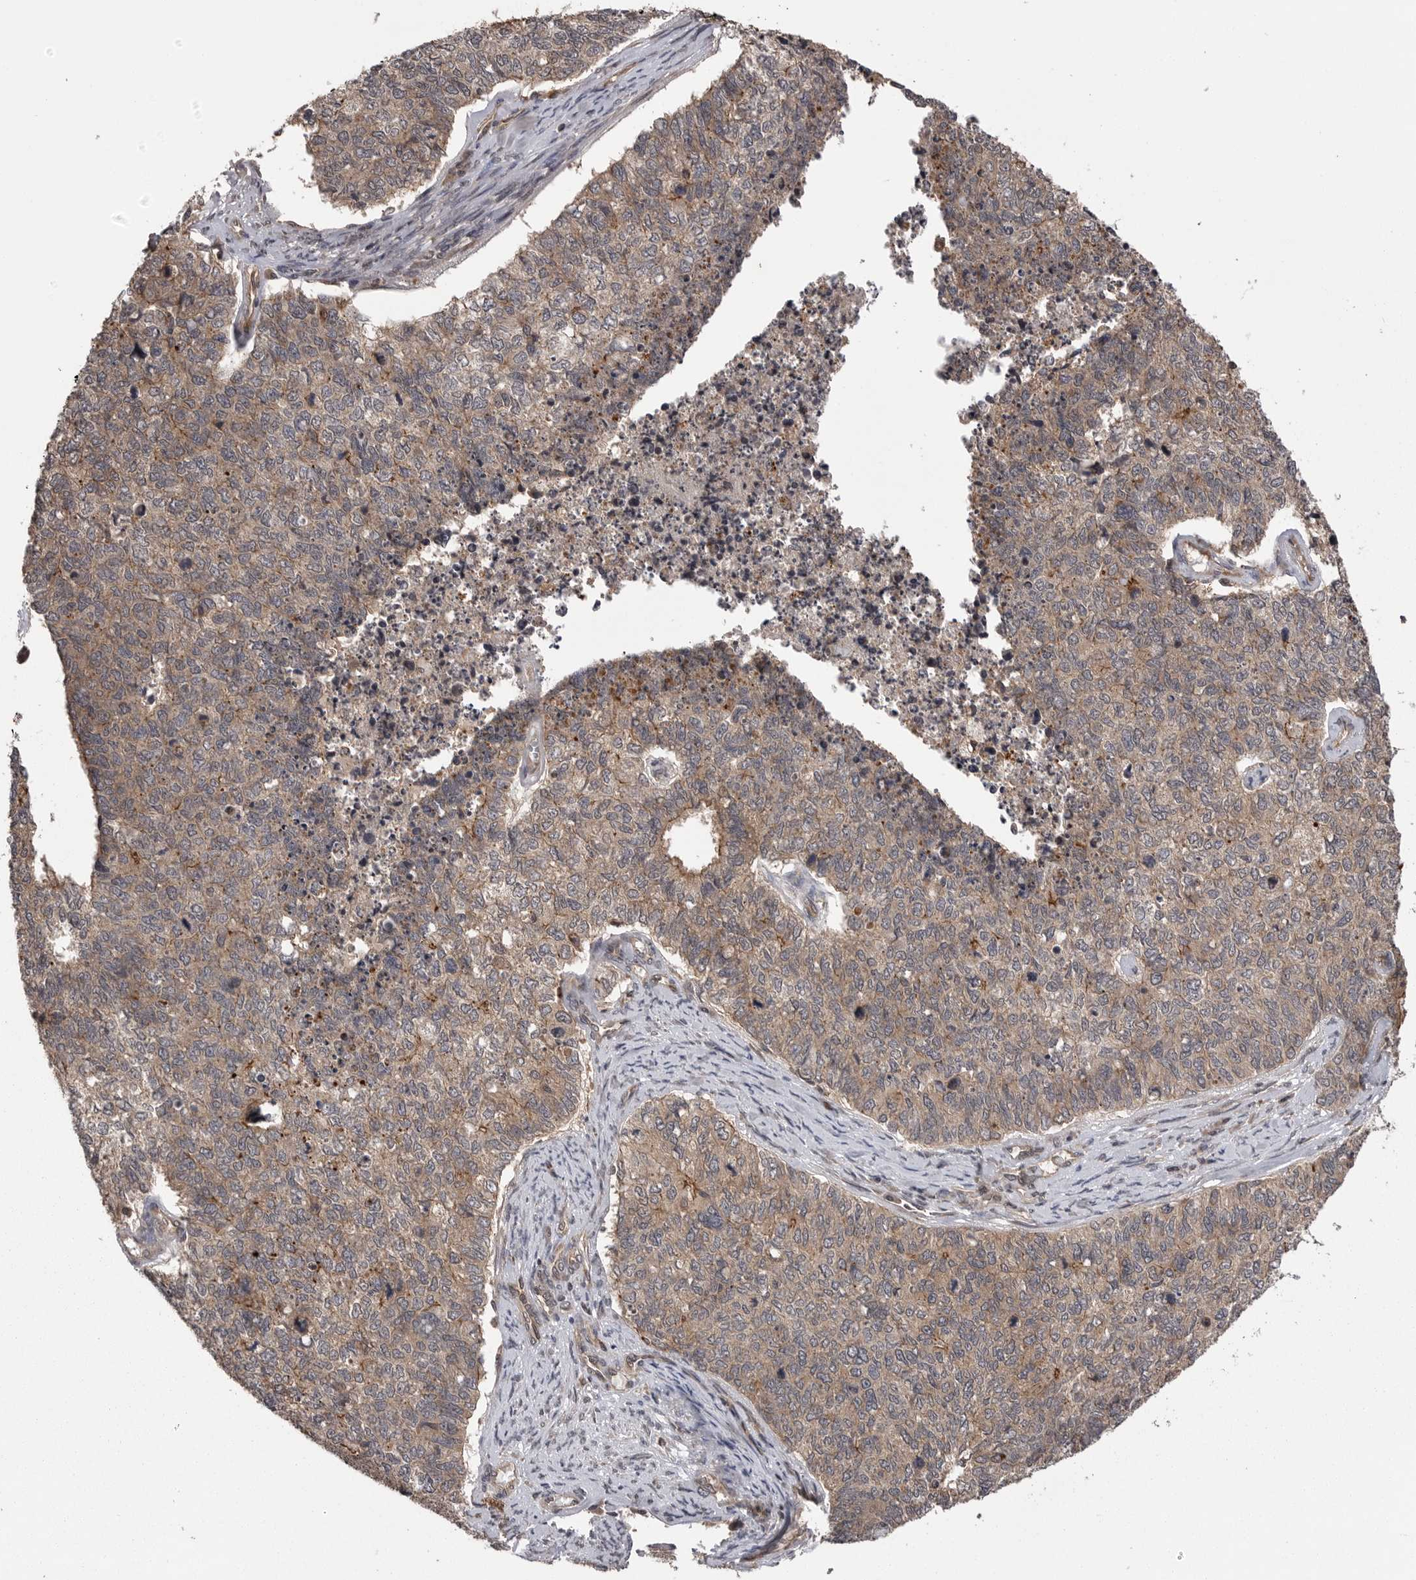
{"staining": {"intensity": "weak", "quantity": ">75%", "location": "cytoplasmic/membranous"}, "tissue": "cervical cancer", "cell_type": "Tumor cells", "image_type": "cancer", "snomed": [{"axis": "morphology", "description": "Squamous cell carcinoma, NOS"}, {"axis": "topography", "description": "Cervix"}], "caption": "Tumor cells display low levels of weak cytoplasmic/membranous expression in about >75% of cells in human cervical cancer (squamous cell carcinoma).", "gene": "AOAH", "patient": {"sex": "female", "age": 63}}